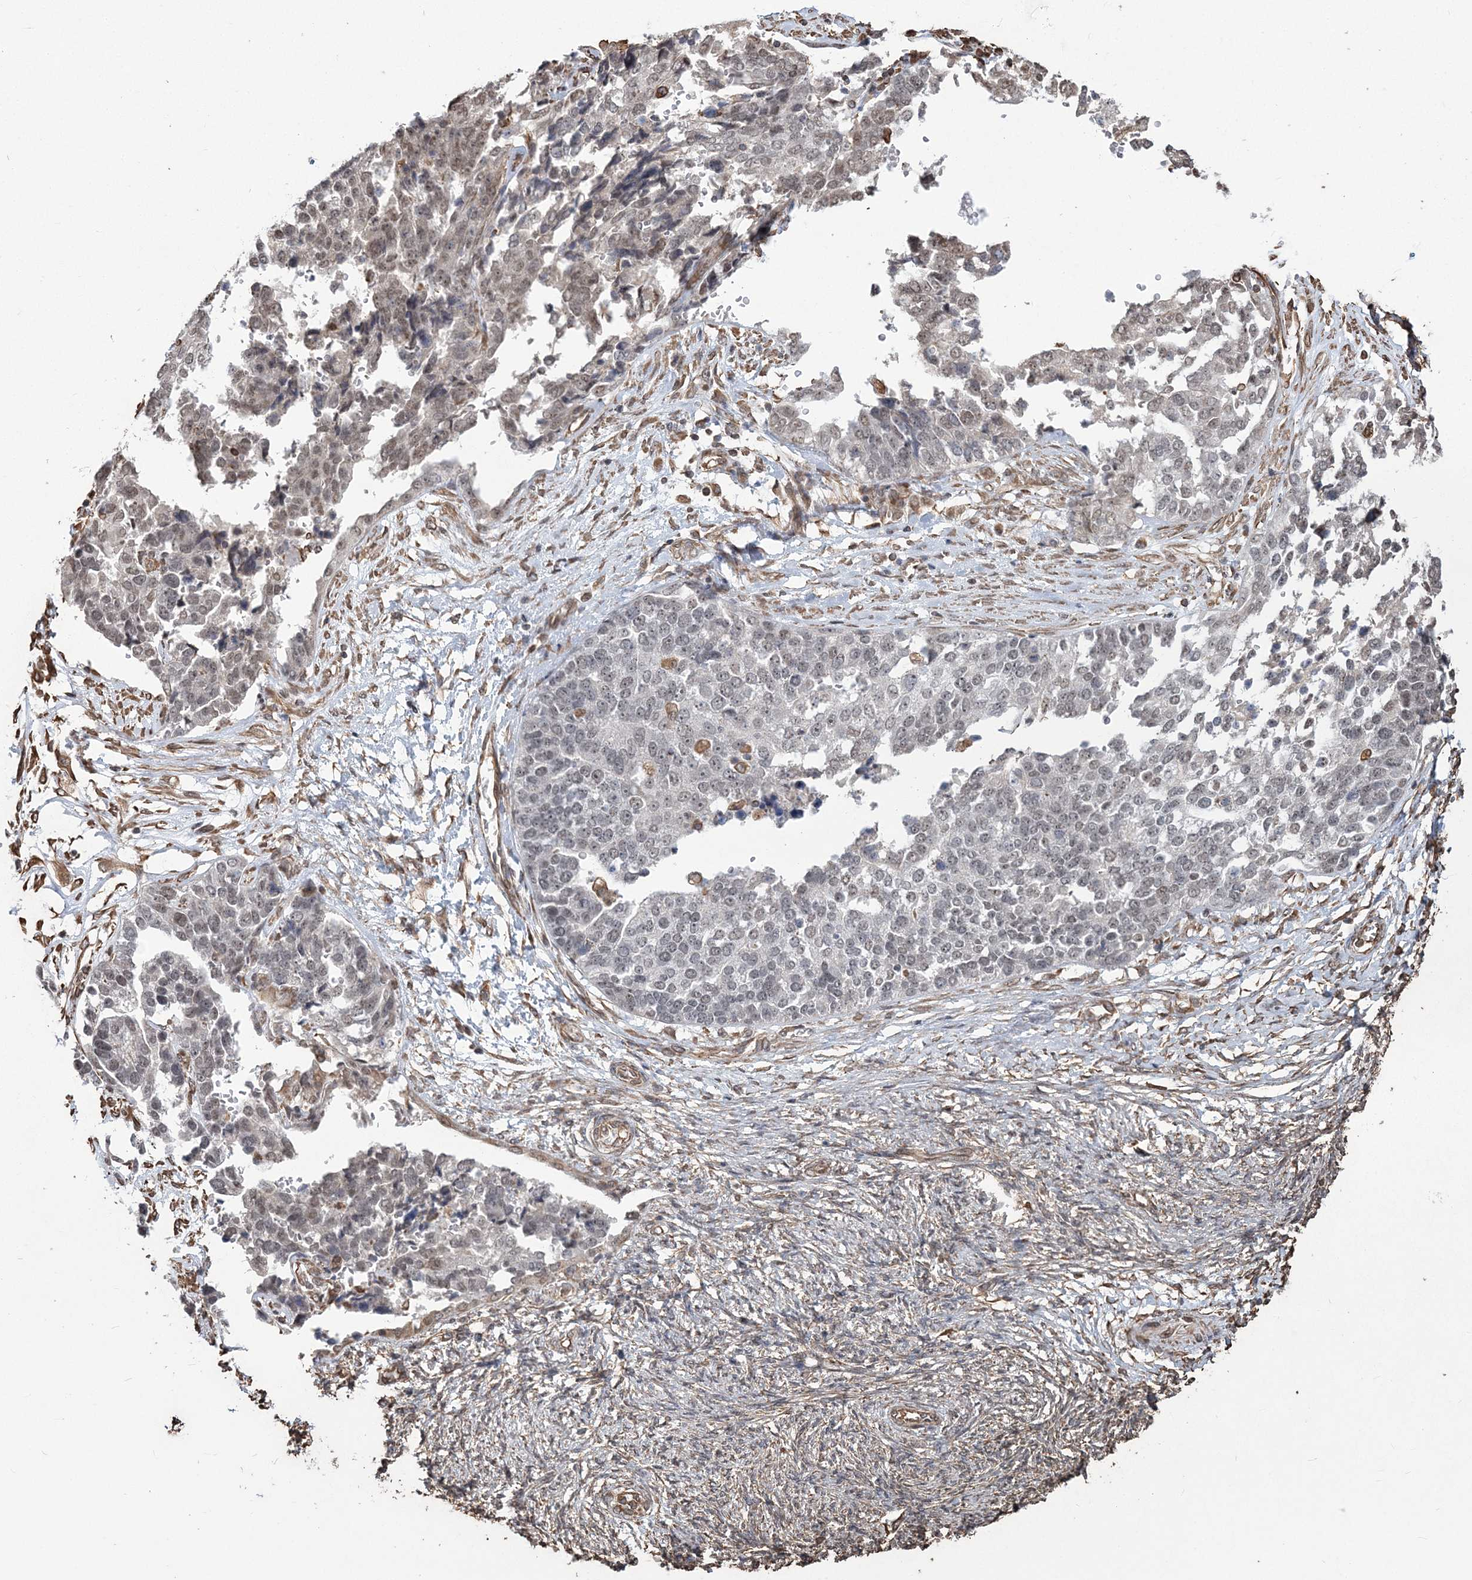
{"staining": {"intensity": "weak", "quantity": "25%-75%", "location": "nuclear"}, "tissue": "ovarian cancer", "cell_type": "Tumor cells", "image_type": "cancer", "snomed": [{"axis": "morphology", "description": "Cystadenocarcinoma, serous, NOS"}, {"axis": "topography", "description": "Ovary"}], "caption": "Human ovarian serous cystadenocarcinoma stained with a protein marker reveals weak staining in tumor cells.", "gene": "ATP11B", "patient": {"sex": "female", "age": 44}}